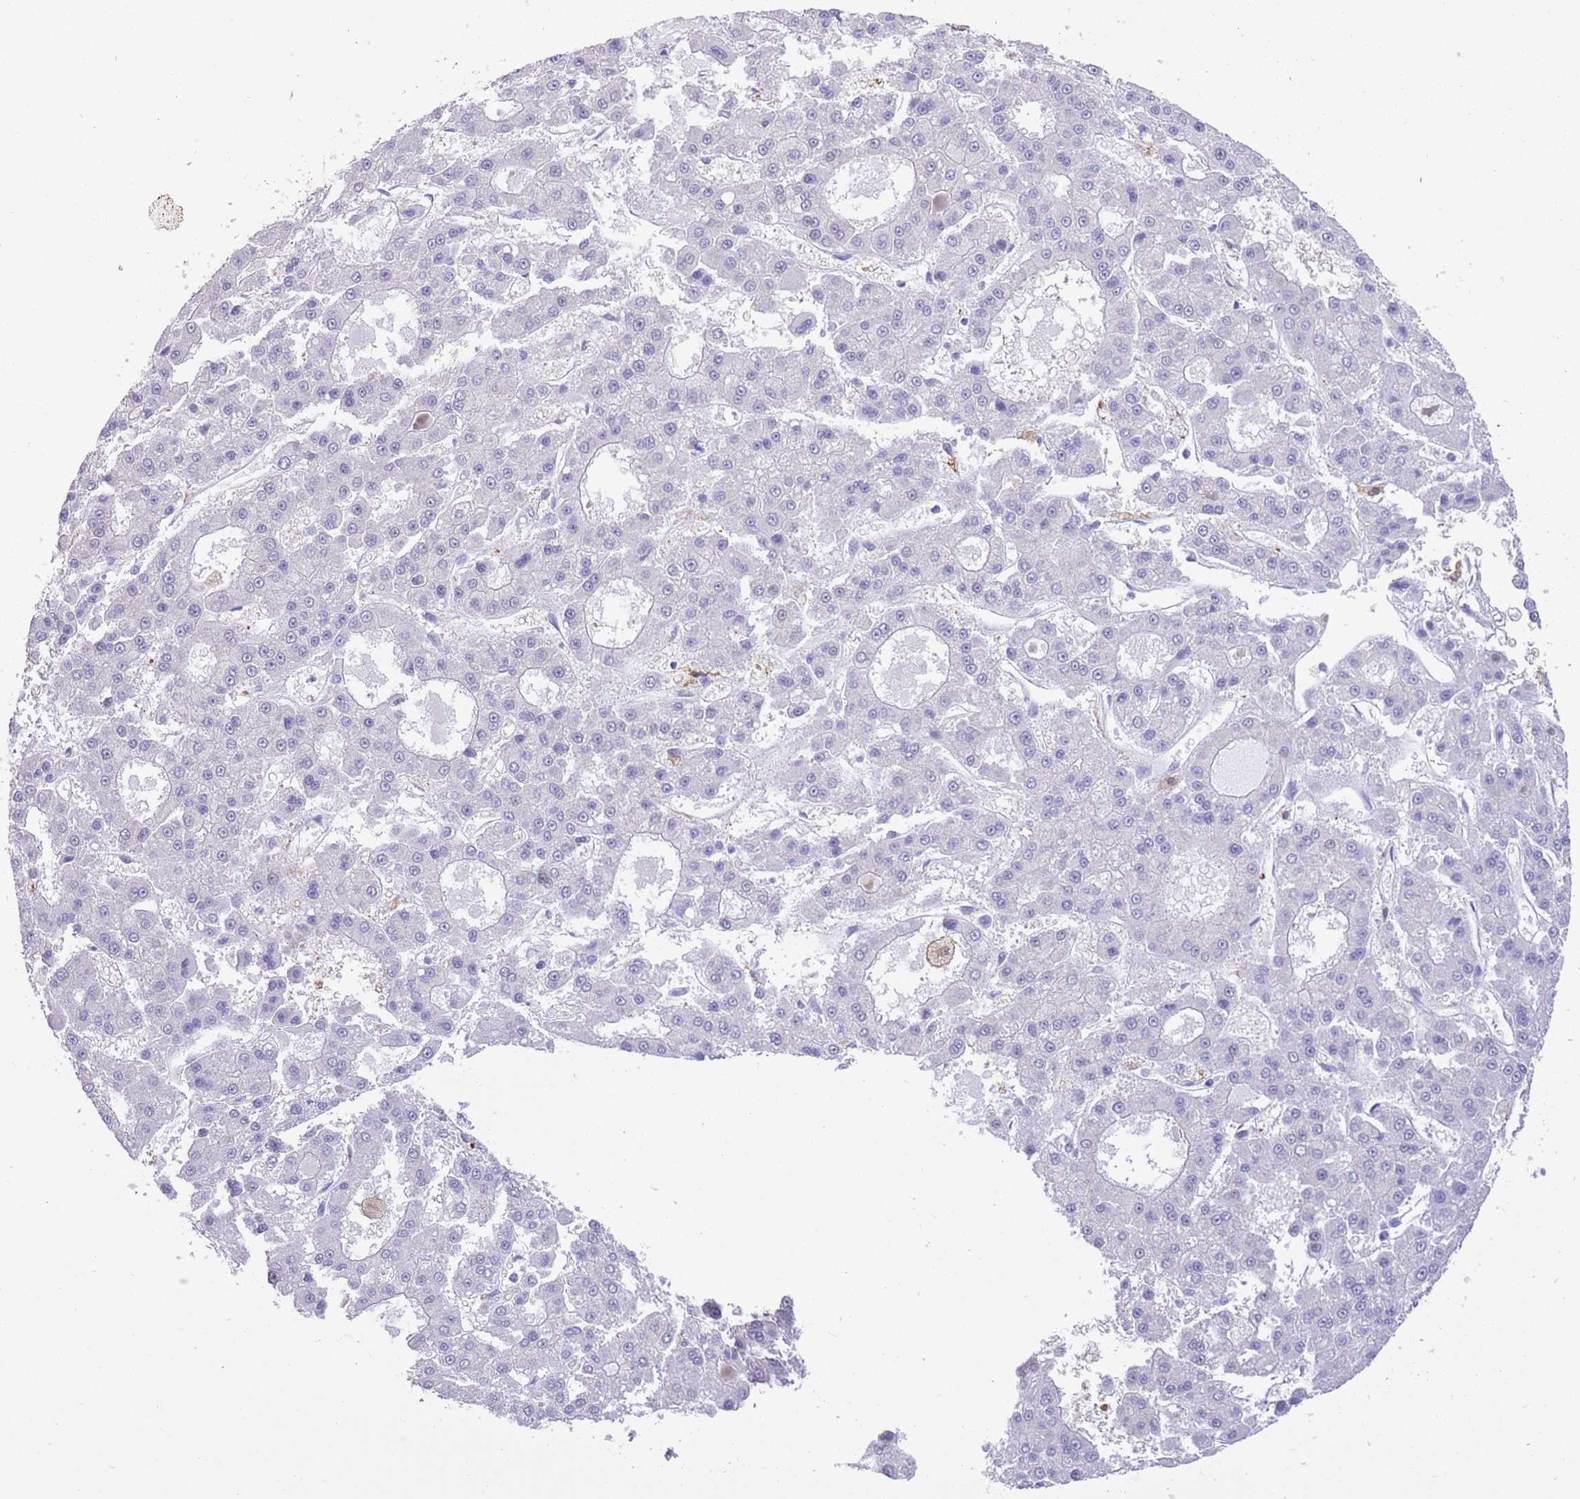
{"staining": {"intensity": "negative", "quantity": "none", "location": "none"}, "tissue": "liver cancer", "cell_type": "Tumor cells", "image_type": "cancer", "snomed": [{"axis": "morphology", "description": "Carcinoma, Hepatocellular, NOS"}, {"axis": "topography", "description": "Liver"}], "caption": "Tumor cells show no significant staining in liver cancer (hepatocellular carcinoma).", "gene": "TRIM32", "patient": {"sex": "male", "age": 70}}